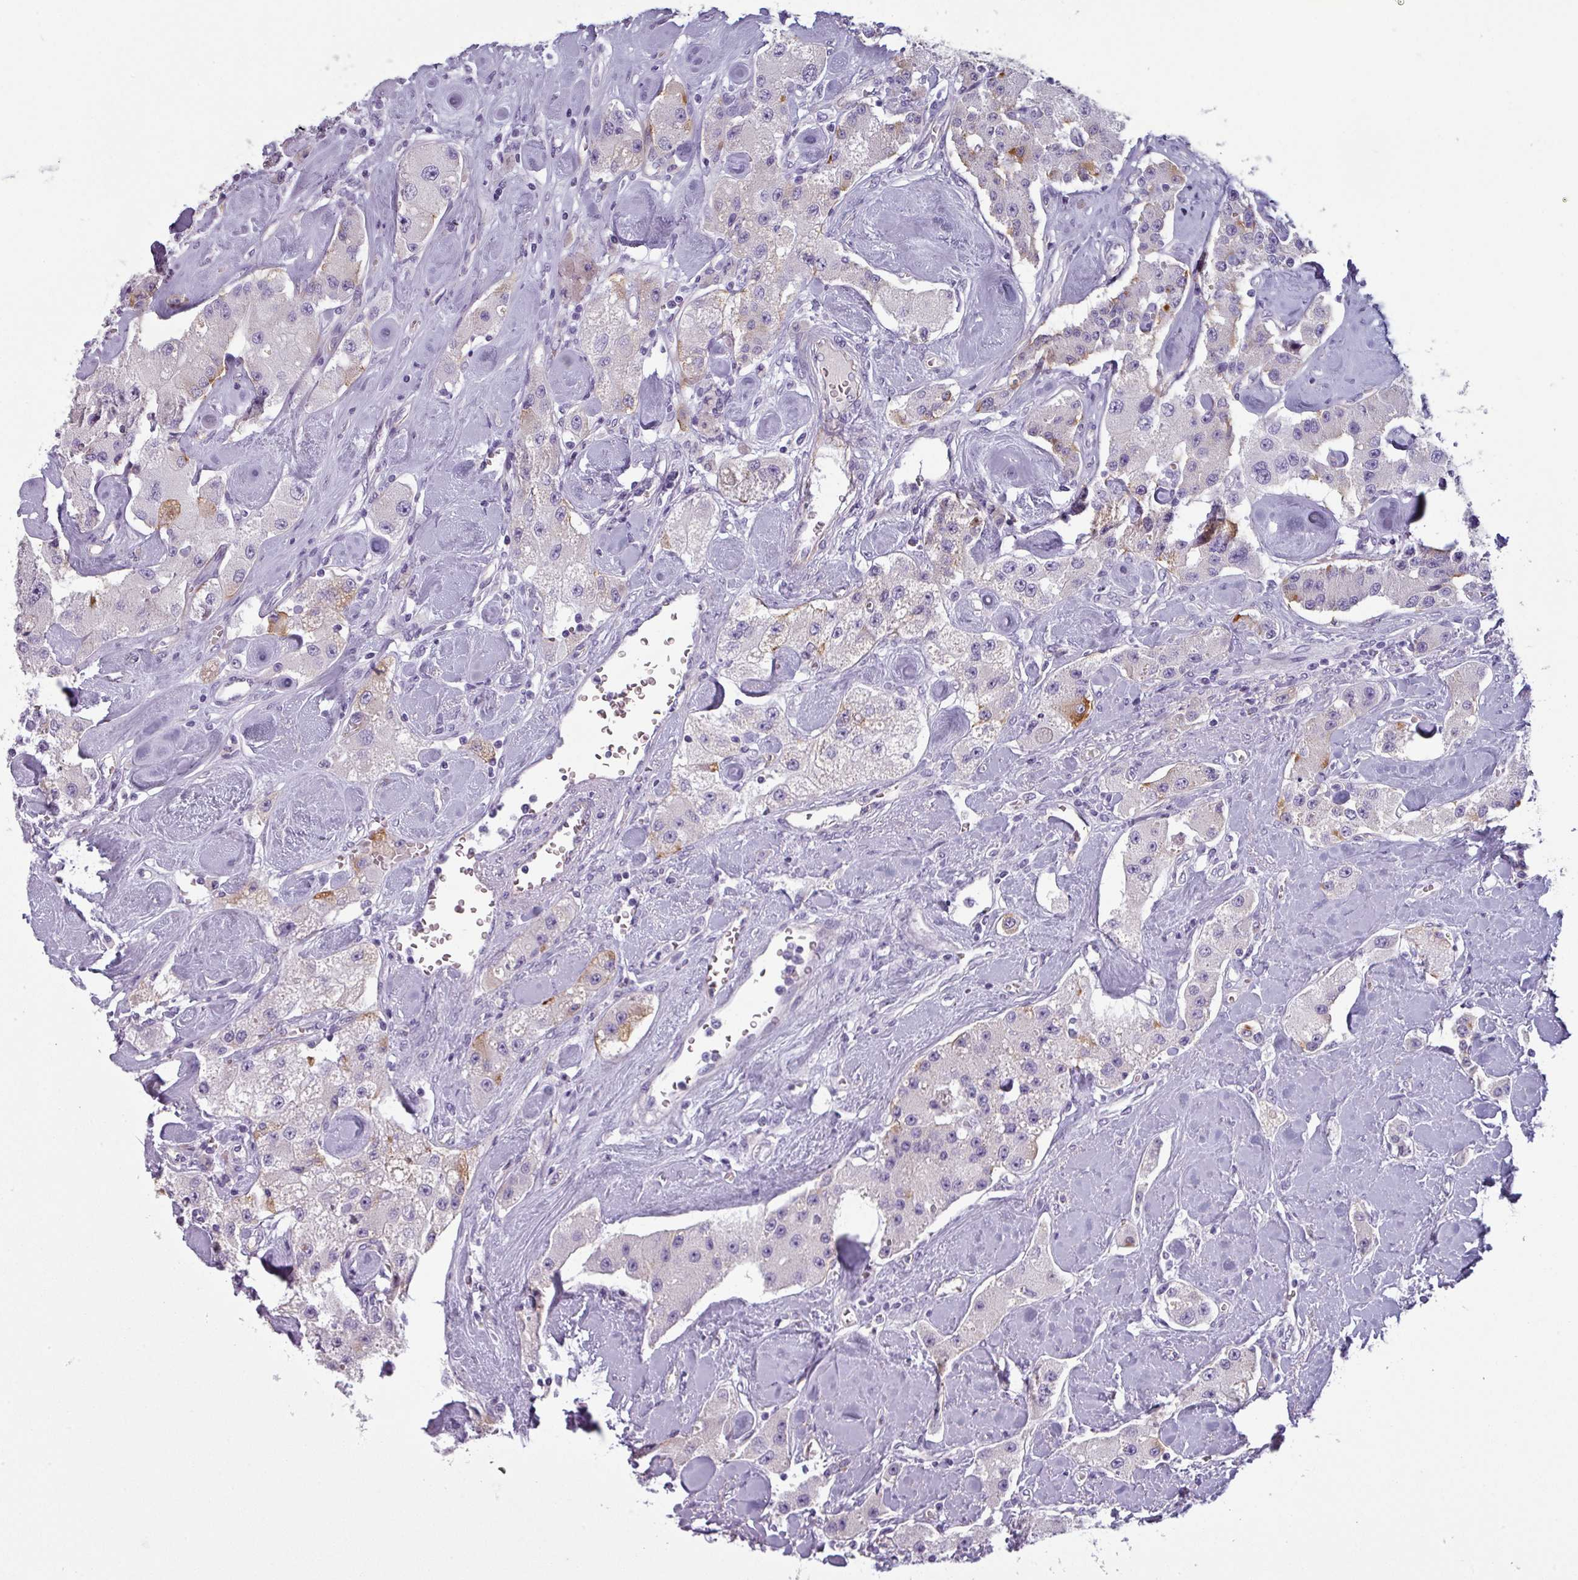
{"staining": {"intensity": "negative", "quantity": "none", "location": "none"}, "tissue": "carcinoid", "cell_type": "Tumor cells", "image_type": "cancer", "snomed": [{"axis": "morphology", "description": "Carcinoid, malignant, NOS"}, {"axis": "topography", "description": "Pancreas"}], "caption": "Photomicrograph shows no significant protein positivity in tumor cells of malignant carcinoid.", "gene": "AREL1", "patient": {"sex": "male", "age": 41}}